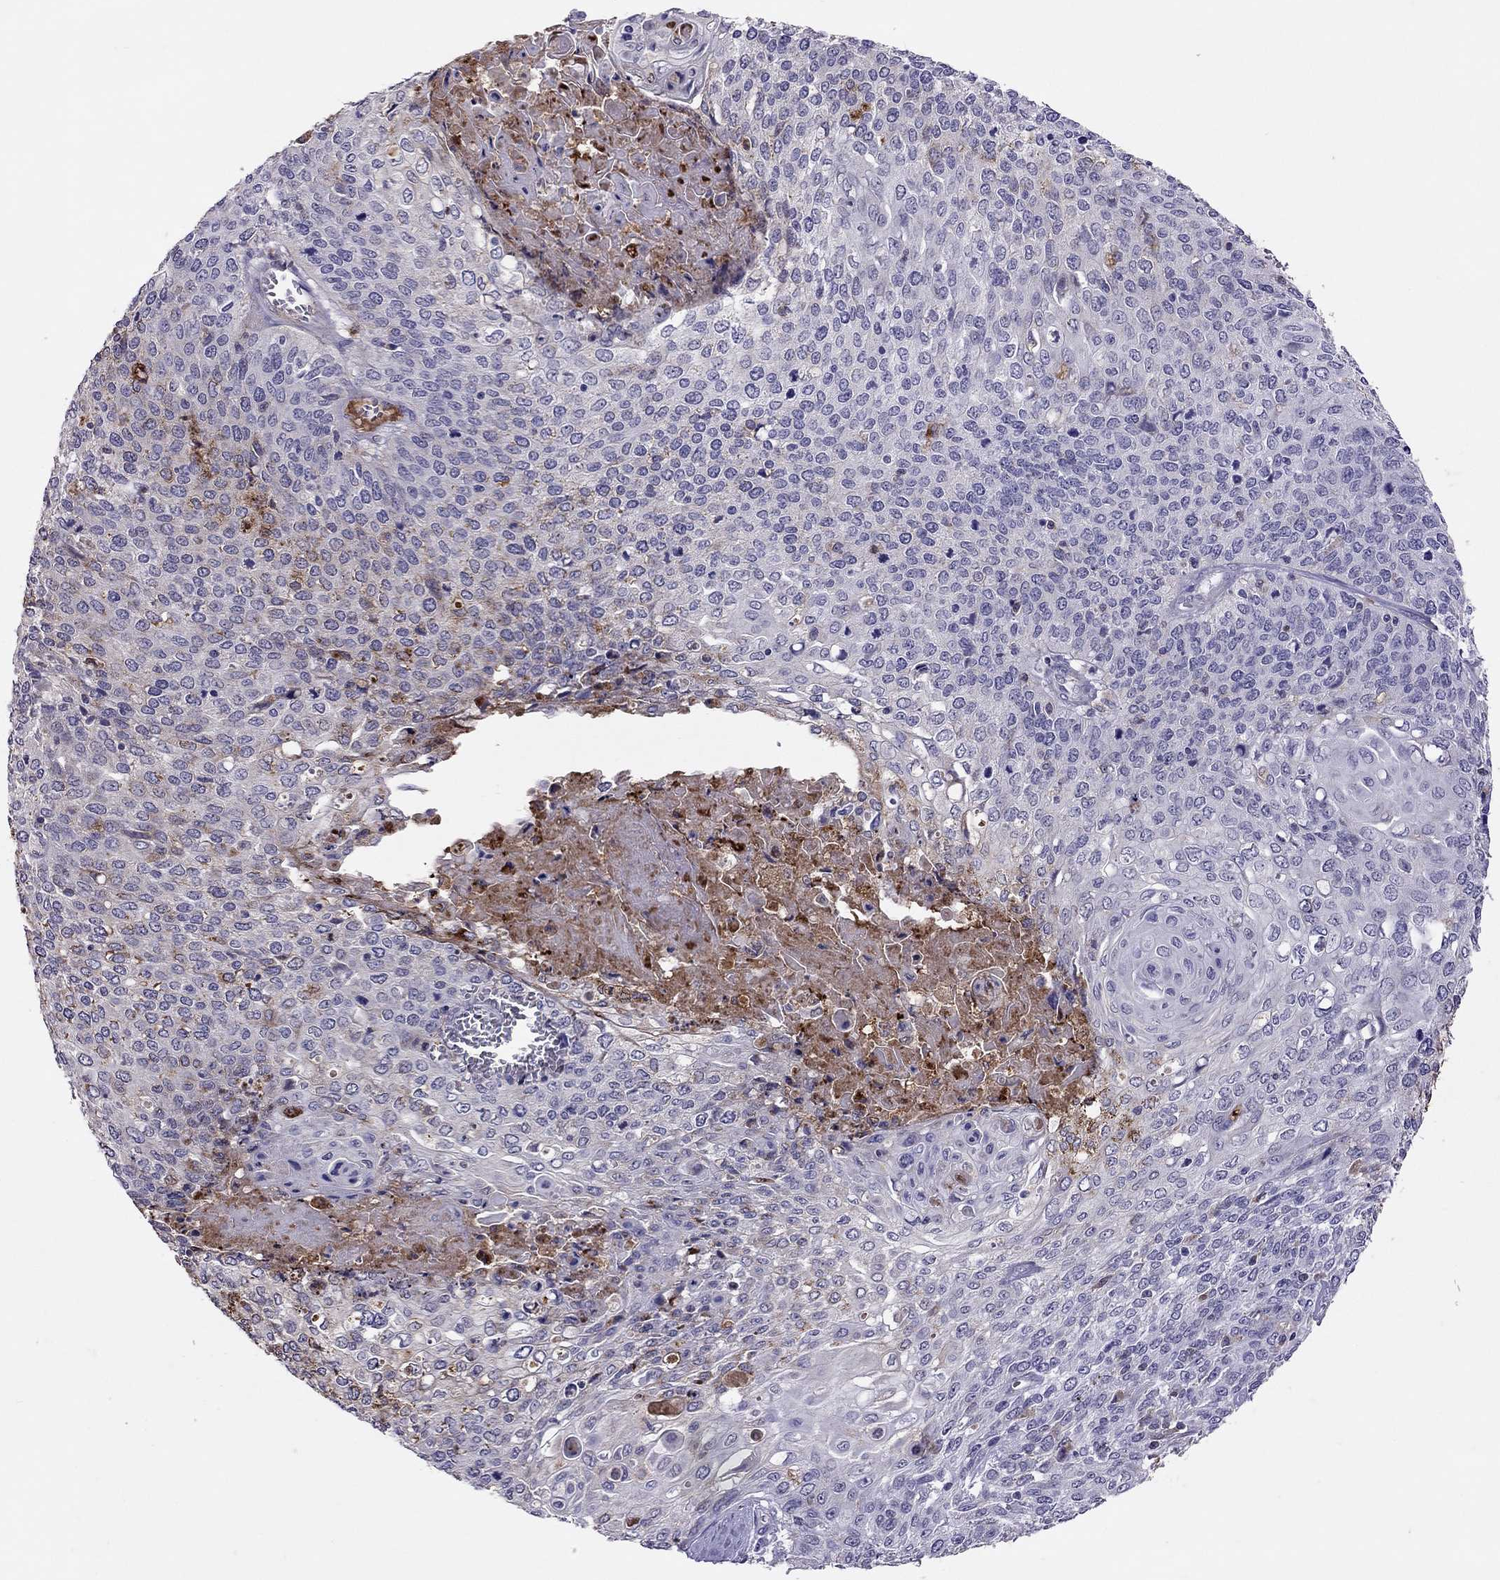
{"staining": {"intensity": "negative", "quantity": "none", "location": "none"}, "tissue": "cervical cancer", "cell_type": "Tumor cells", "image_type": "cancer", "snomed": [{"axis": "morphology", "description": "Squamous cell carcinoma, NOS"}, {"axis": "topography", "description": "Cervix"}], "caption": "This is an immunohistochemistry histopathology image of cervical cancer. There is no staining in tumor cells.", "gene": "SERPINA3", "patient": {"sex": "female", "age": 39}}